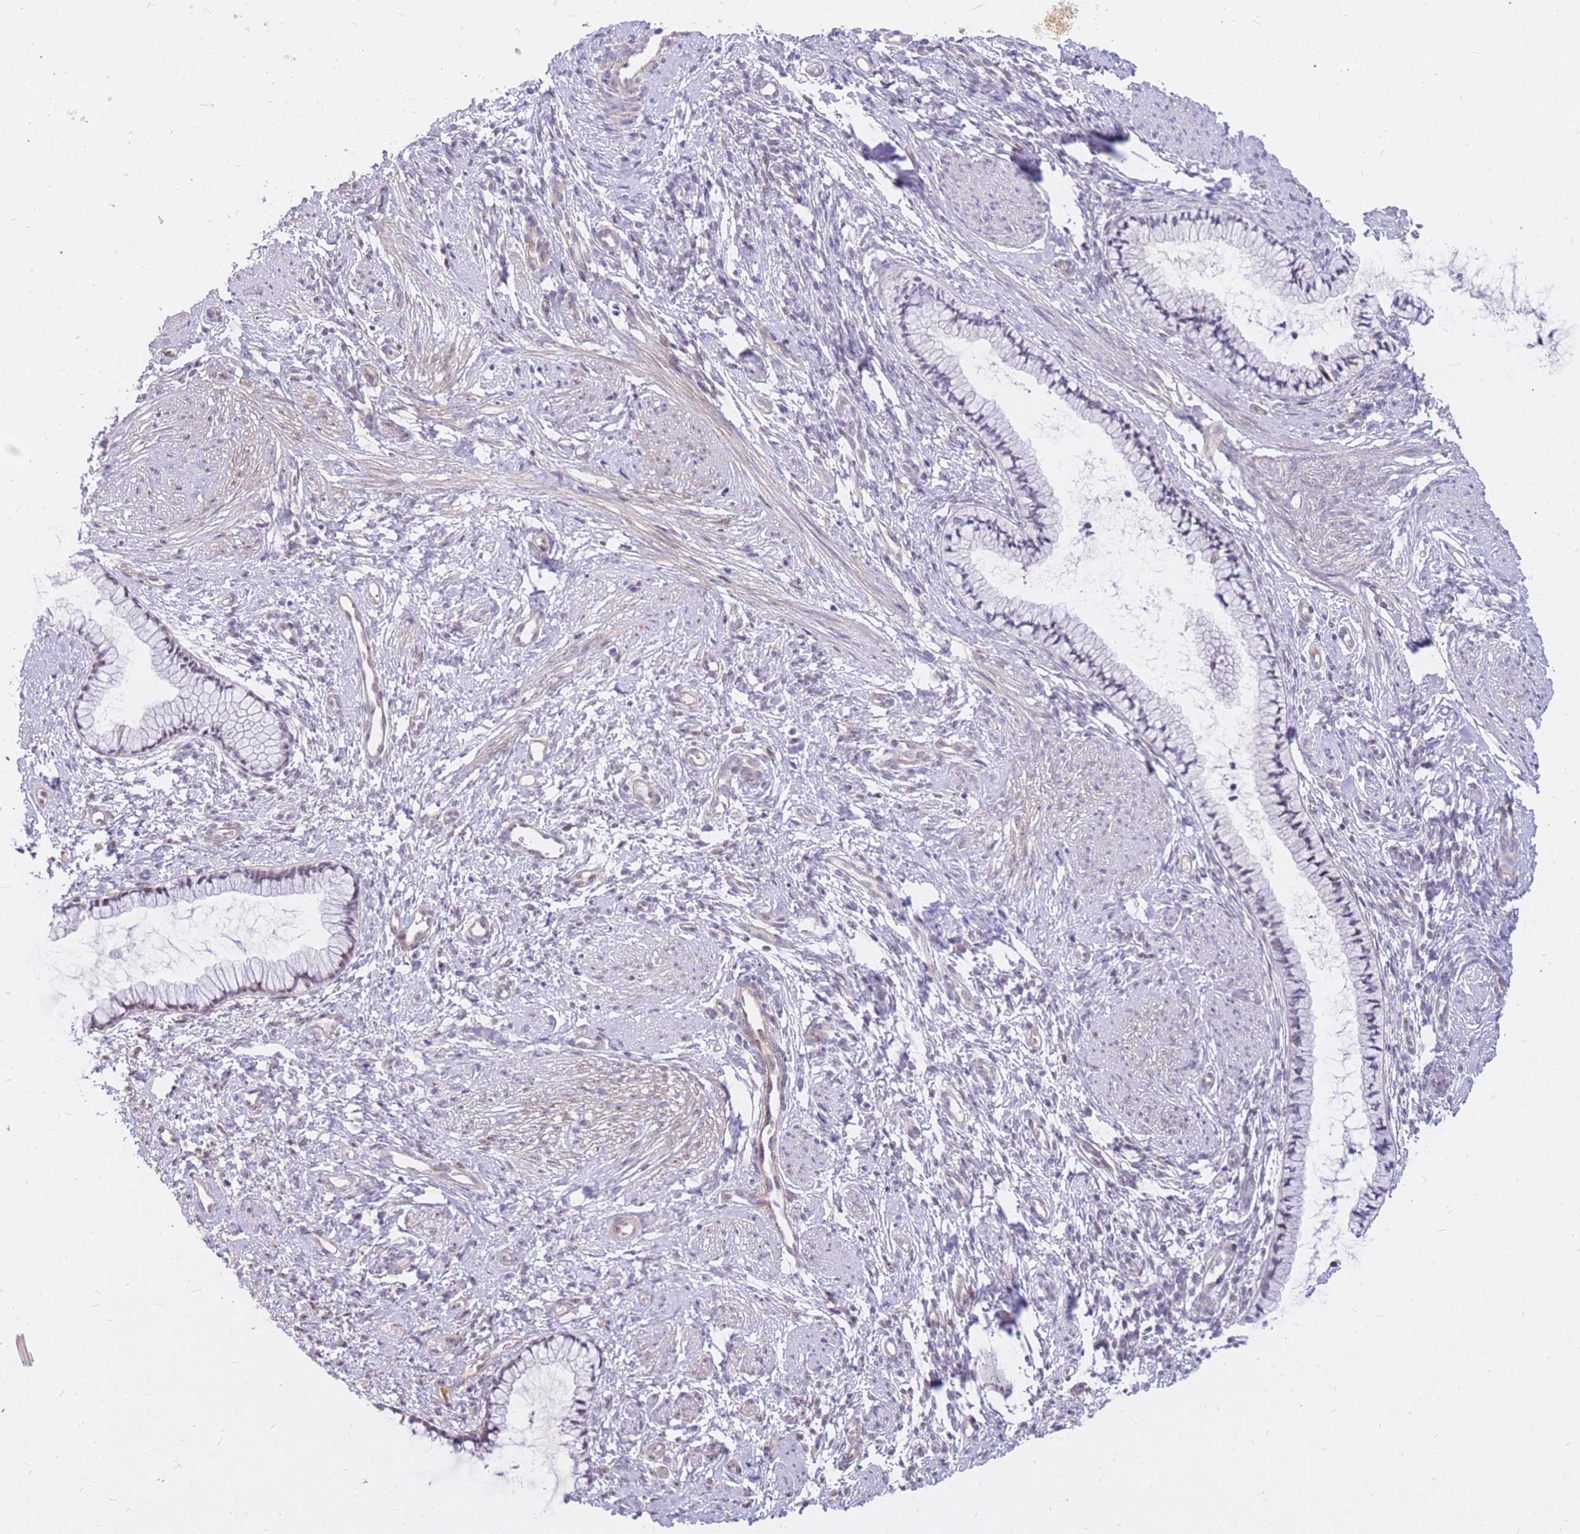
{"staining": {"intensity": "negative", "quantity": "none", "location": "none"}, "tissue": "cervix", "cell_type": "Glandular cells", "image_type": "normal", "snomed": [{"axis": "morphology", "description": "Normal tissue, NOS"}, {"axis": "topography", "description": "Cervix"}], "caption": "IHC of unremarkable cervix demonstrates no expression in glandular cells.", "gene": "TLE2", "patient": {"sex": "female", "age": 57}}